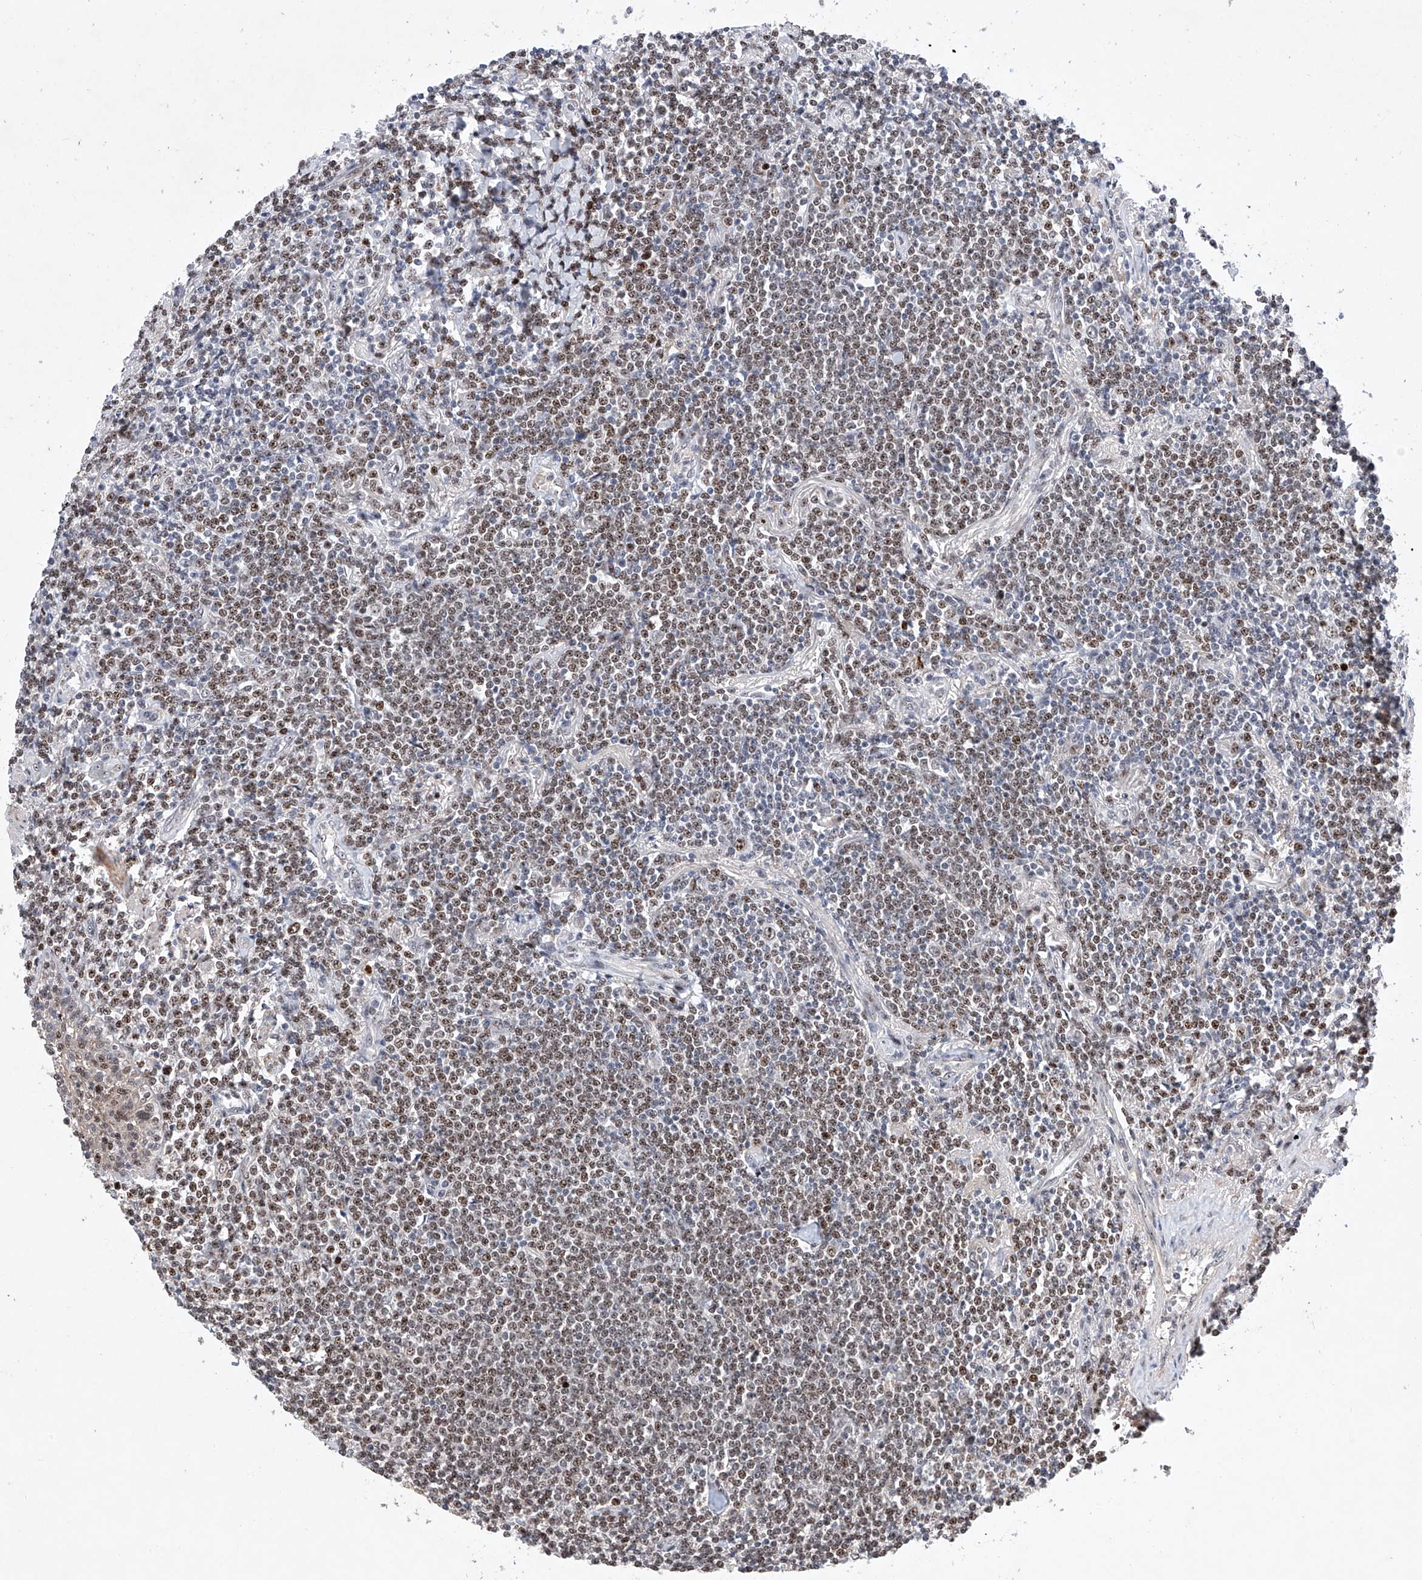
{"staining": {"intensity": "moderate", "quantity": "25%-75%", "location": "nuclear"}, "tissue": "lymphoma", "cell_type": "Tumor cells", "image_type": "cancer", "snomed": [{"axis": "morphology", "description": "Malignant lymphoma, non-Hodgkin's type, Low grade"}, {"axis": "topography", "description": "Lung"}], "caption": "Moderate nuclear positivity is appreciated in about 25%-75% of tumor cells in low-grade malignant lymphoma, non-Hodgkin's type. The protein of interest is shown in brown color, while the nuclei are stained blue.", "gene": "AFG1L", "patient": {"sex": "female", "age": 71}}